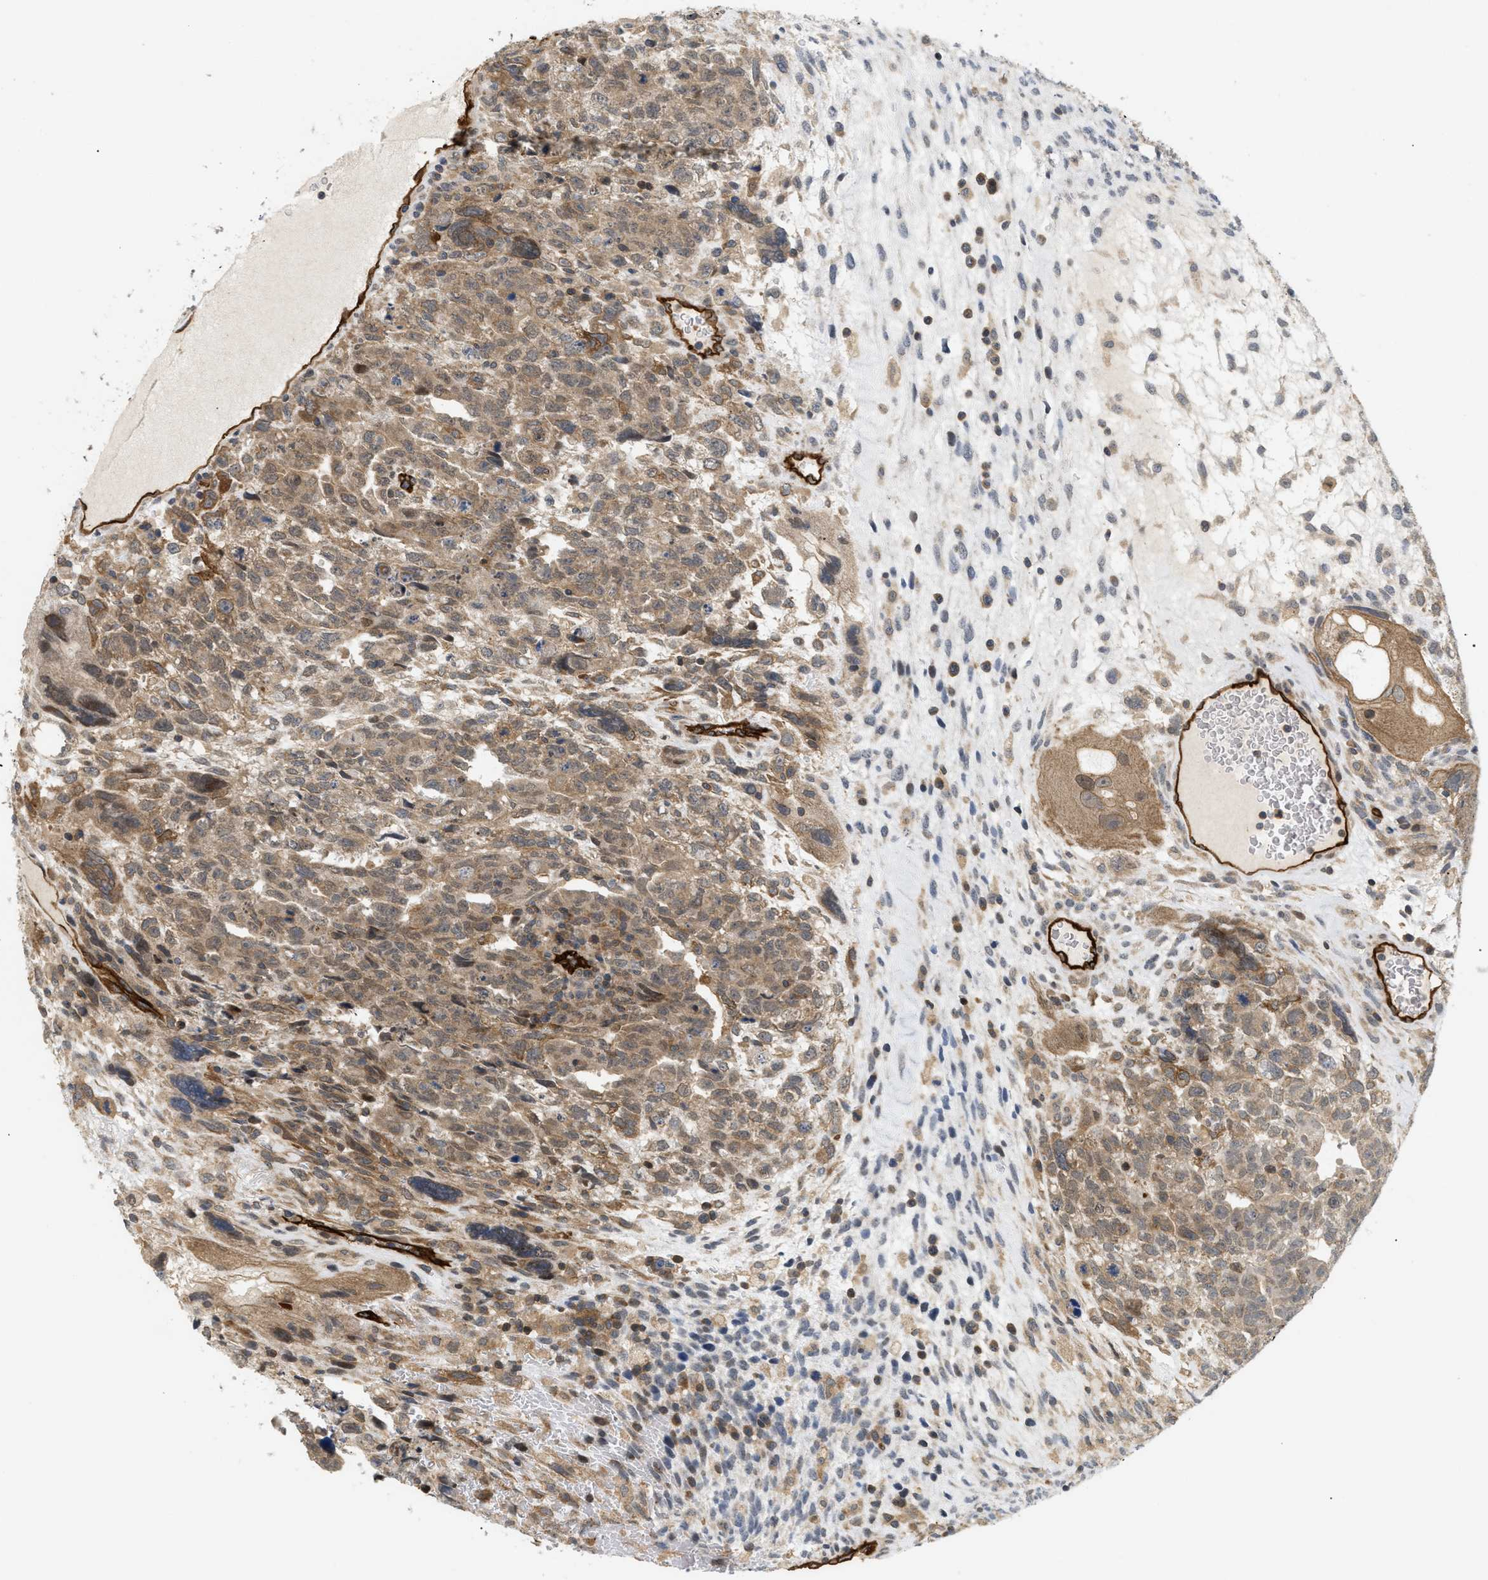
{"staining": {"intensity": "moderate", "quantity": ">75%", "location": "cytoplasmic/membranous"}, "tissue": "testis cancer", "cell_type": "Tumor cells", "image_type": "cancer", "snomed": [{"axis": "morphology", "description": "Carcinoma, Embryonal, NOS"}, {"axis": "topography", "description": "Testis"}], "caption": "Immunohistochemical staining of testis cancer reveals medium levels of moderate cytoplasmic/membranous protein expression in about >75% of tumor cells. (DAB IHC with brightfield microscopy, high magnification).", "gene": "PALMD", "patient": {"sex": "male", "age": 28}}